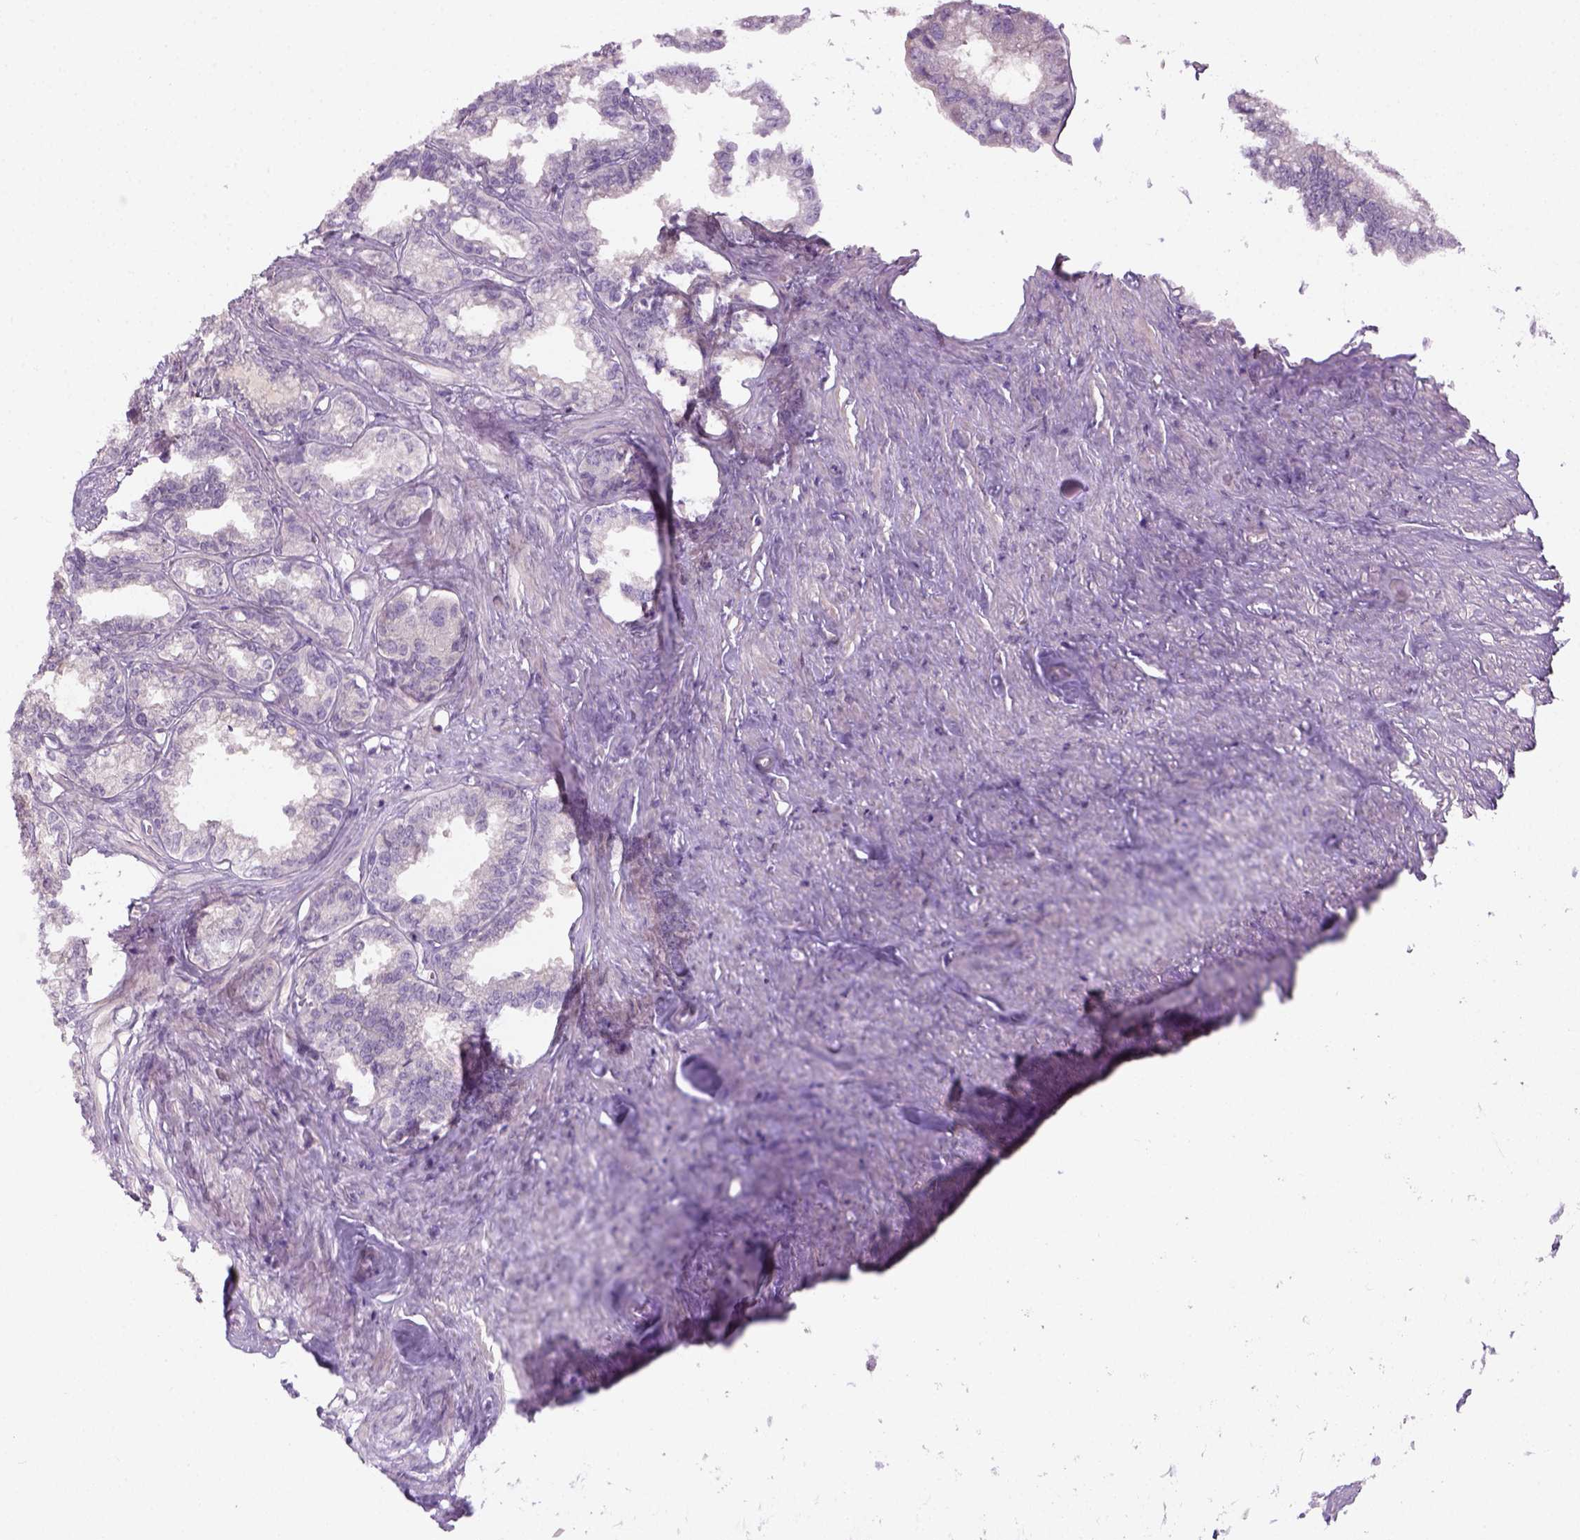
{"staining": {"intensity": "negative", "quantity": "none", "location": "none"}, "tissue": "seminal vesicle", "cell_type": "Glandular cells", "image_type": "normal", "snomed": [{"axis": "morphology", "description": "Normal tissue, NOS"}, {"axis": "morphology", "description": "Urothelial carcinoma, NOS"}, {"axis": "topography", "description": "Urinary bladder"}, {"axis": "topography", "description": "Seminal veicle"}], "caption": "IHC of unremarkable human seminal vesicle displays no expression in glandular cells. (IHC, brightfield microscopy, high magnification).", "gene": "GFI1B", "patient": {"sex": "male", "age": 76}}